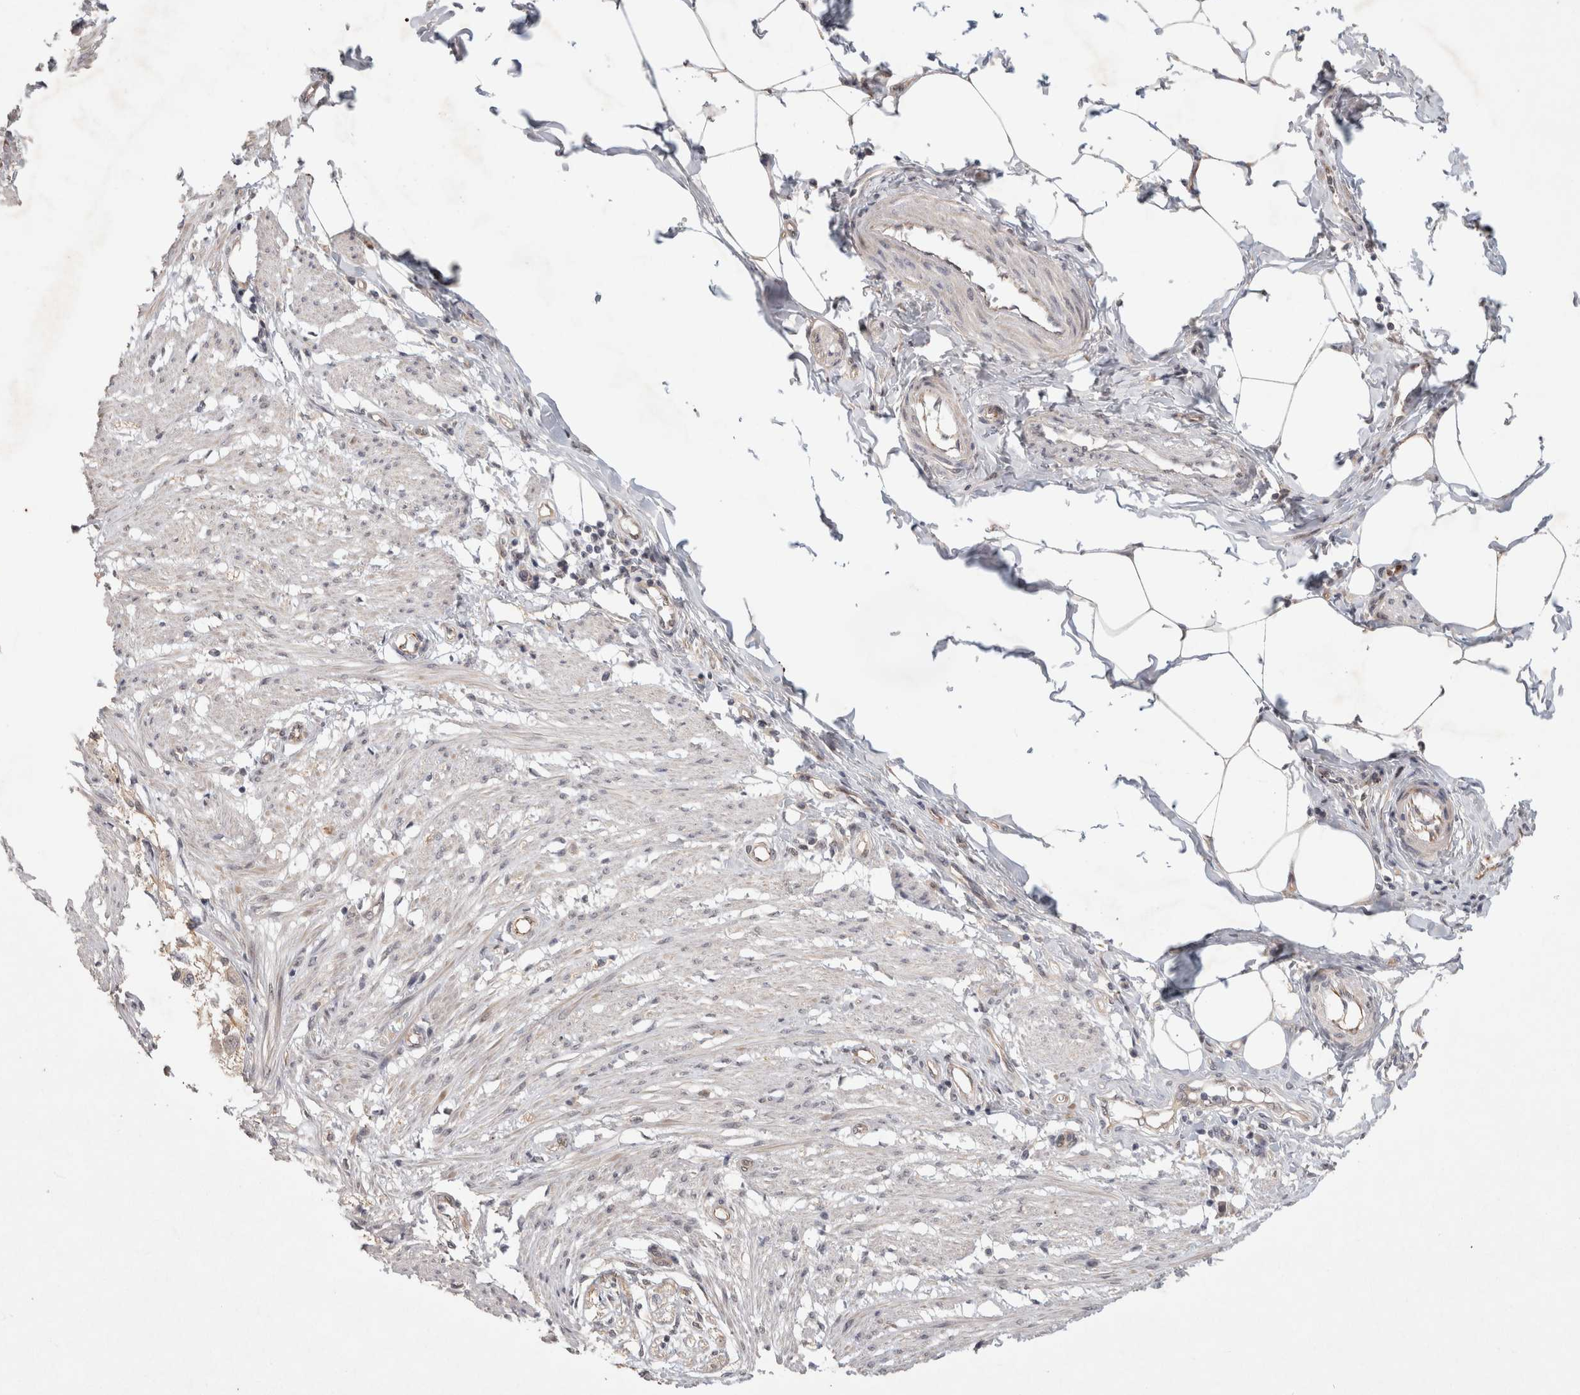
{"staining": {"intensity": "weak", "quantity": "25%-75%", "location": "cytoplasmic/membranous"}, "tissue": "smooth muscle", "cell_type": "Smooth muscle cells", "image_type": "normal", "snomed": [{"axis": "morphology", "description": "Normal tissue, NOS"}, {"axis": "morphology", "description": "Adenocarcinoma, NOS"}, {"axis": "topography", "description": "Smooth muscle"}, {"axis": "topography", "description": "Colon"}], "caption": "A low amount of weak cytoplasmic/membranous positivity is present in about 25%-75% of smooth muscle cells in normal smooth muscle.", "gene": "CRISPLD1", "patient": {"sex": "male", "age": 14}}